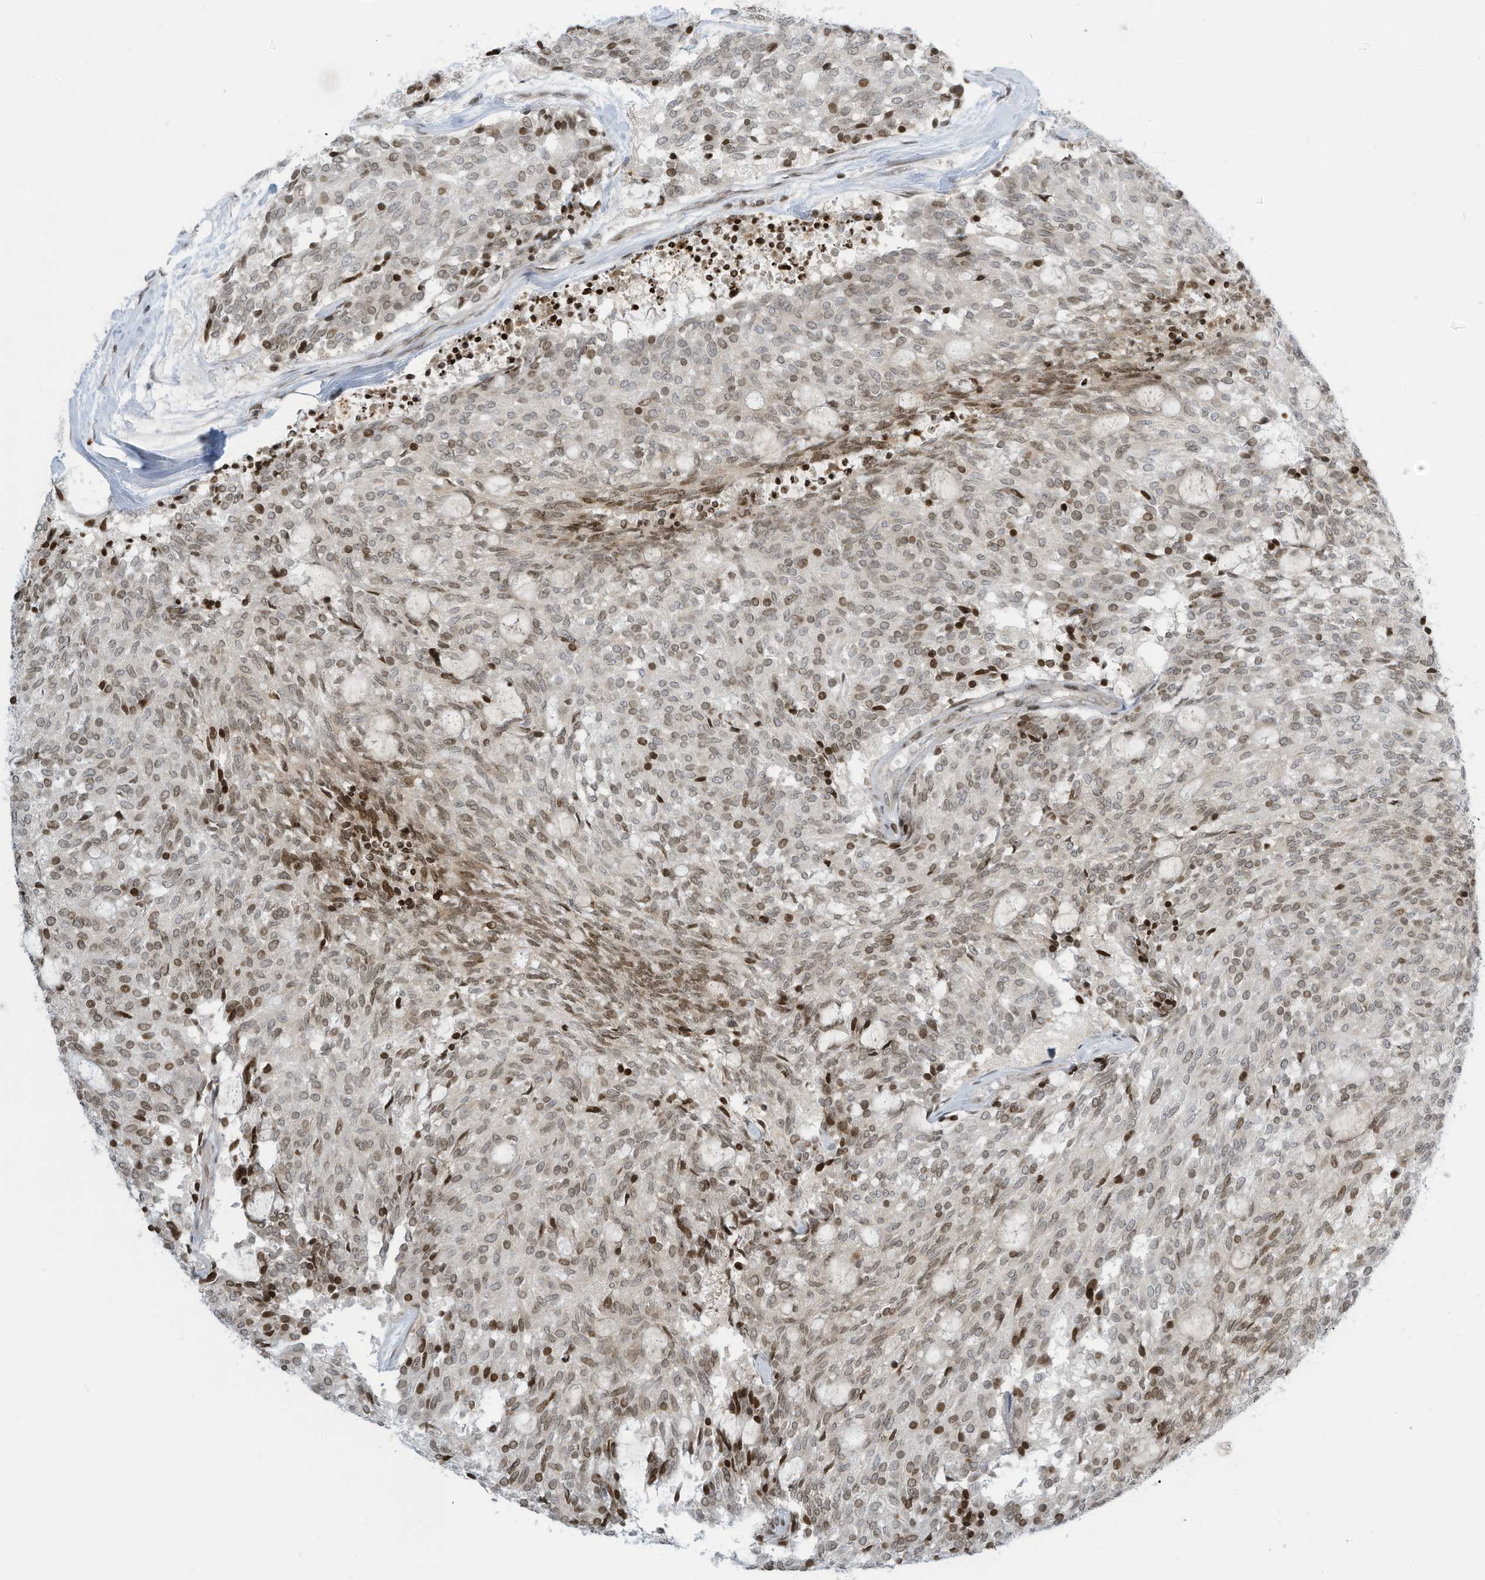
{"staining": {"intensity": "strong", "quantity": "25%-75%", "location": "nuclear"}, "tissue": "carcinoid", "cell_type": "Tumor cells", "image_type": "cancer", "snomed": [{"axis": "morphology", "description": "Carcinoid, malignant, NOS"}, {"axis": "topography", "description": "Pancreas"}], "caption": "Human carcinoid stained with a brown dye demonstrates strong nuclear positive positivity in approximately 25%-75% of tumor cells.", "gene": "ADI1", "patient": {"sex": "female", "age": 54}}